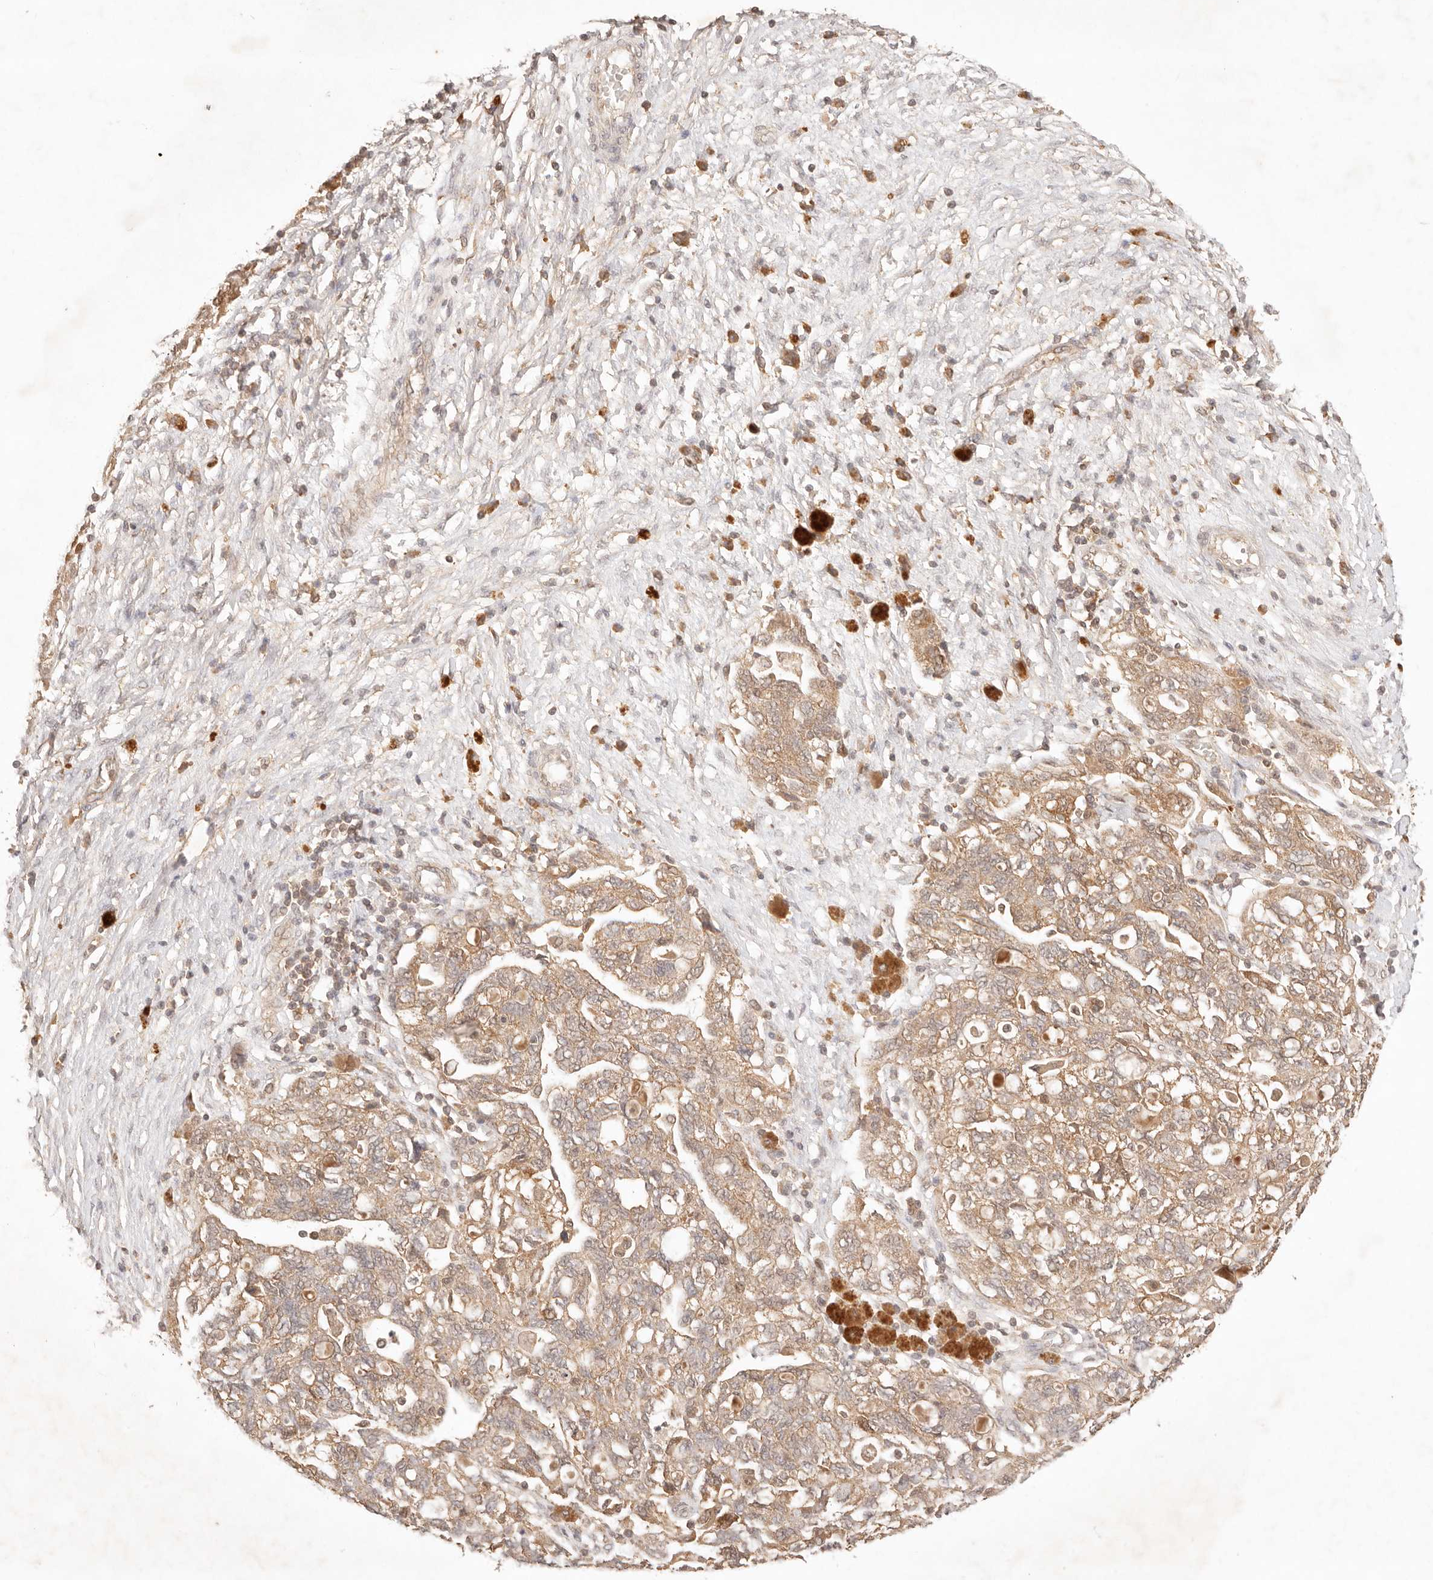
{"staining": {"intensity": "moderate", "quantity": ">75%", "location": "cytoplasmic/membranous"}, "tissue": "ovarian cancer", "cell_type": "Tumor cells", "image_type": "cancer", "snomed": [{"axis": "morphology", "description": "Carcinoma, NOS"}, {"axis": "morphology", "description": "Cystadenocarcinoma, serous, NOS"}, {"axis": "topography", "description": "Ovary"}], "caption": "Tumor cells exhibit moderate cytoplasmic/membranous positivity in approximately >75% of cells in ovarian cancer (carcinoma). (DAB (3,3'-diaminobenzidine) IHC with brightfield microscopy, high magnification).", "gene": "TRIM11", "patient": {"sex": "female", "age": 69}}